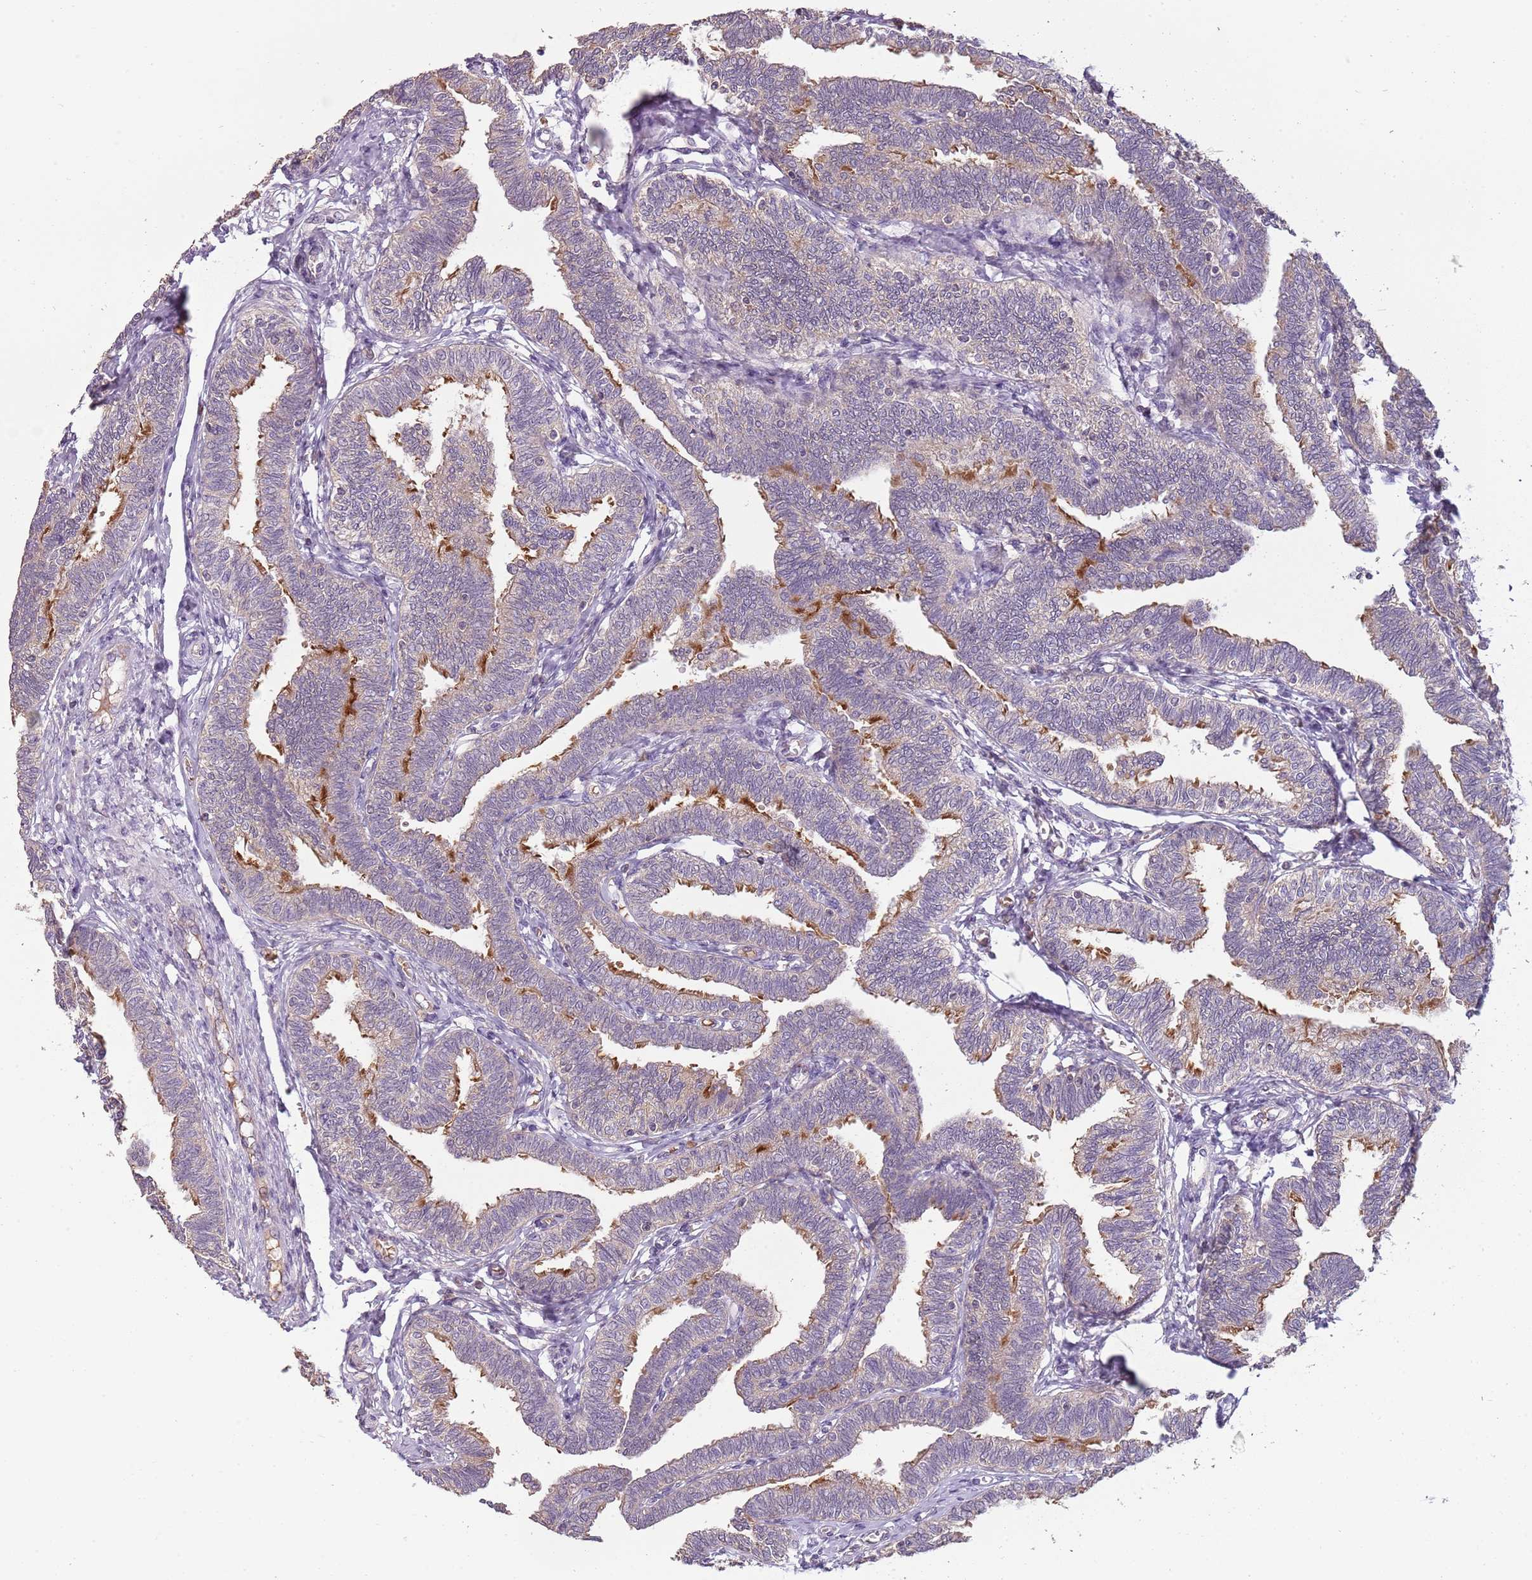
{"staining": {"intensity": "moderate", "quantity": "25%-75%", "location": "cytoplasmic/membranous"}, "tissue": "fallopian tube", "cell_type": "Glandular cells", "image_type": "normal", "snomed": [{"axis": "morphology", "description": "Normal tissue, NOS"}, {"axis": "topography", "description": "Fallopian tube"}, {"axis": "topography", "description": "Ovary"}], "caption": "Glandular cells display medium levels of moderate cytoplasmic/membranous staining in about 25%-75% of cells in unremarkable fallopian tube.", "gene": "TEKT4", "patient": {"sex": "female", "age": 23}}